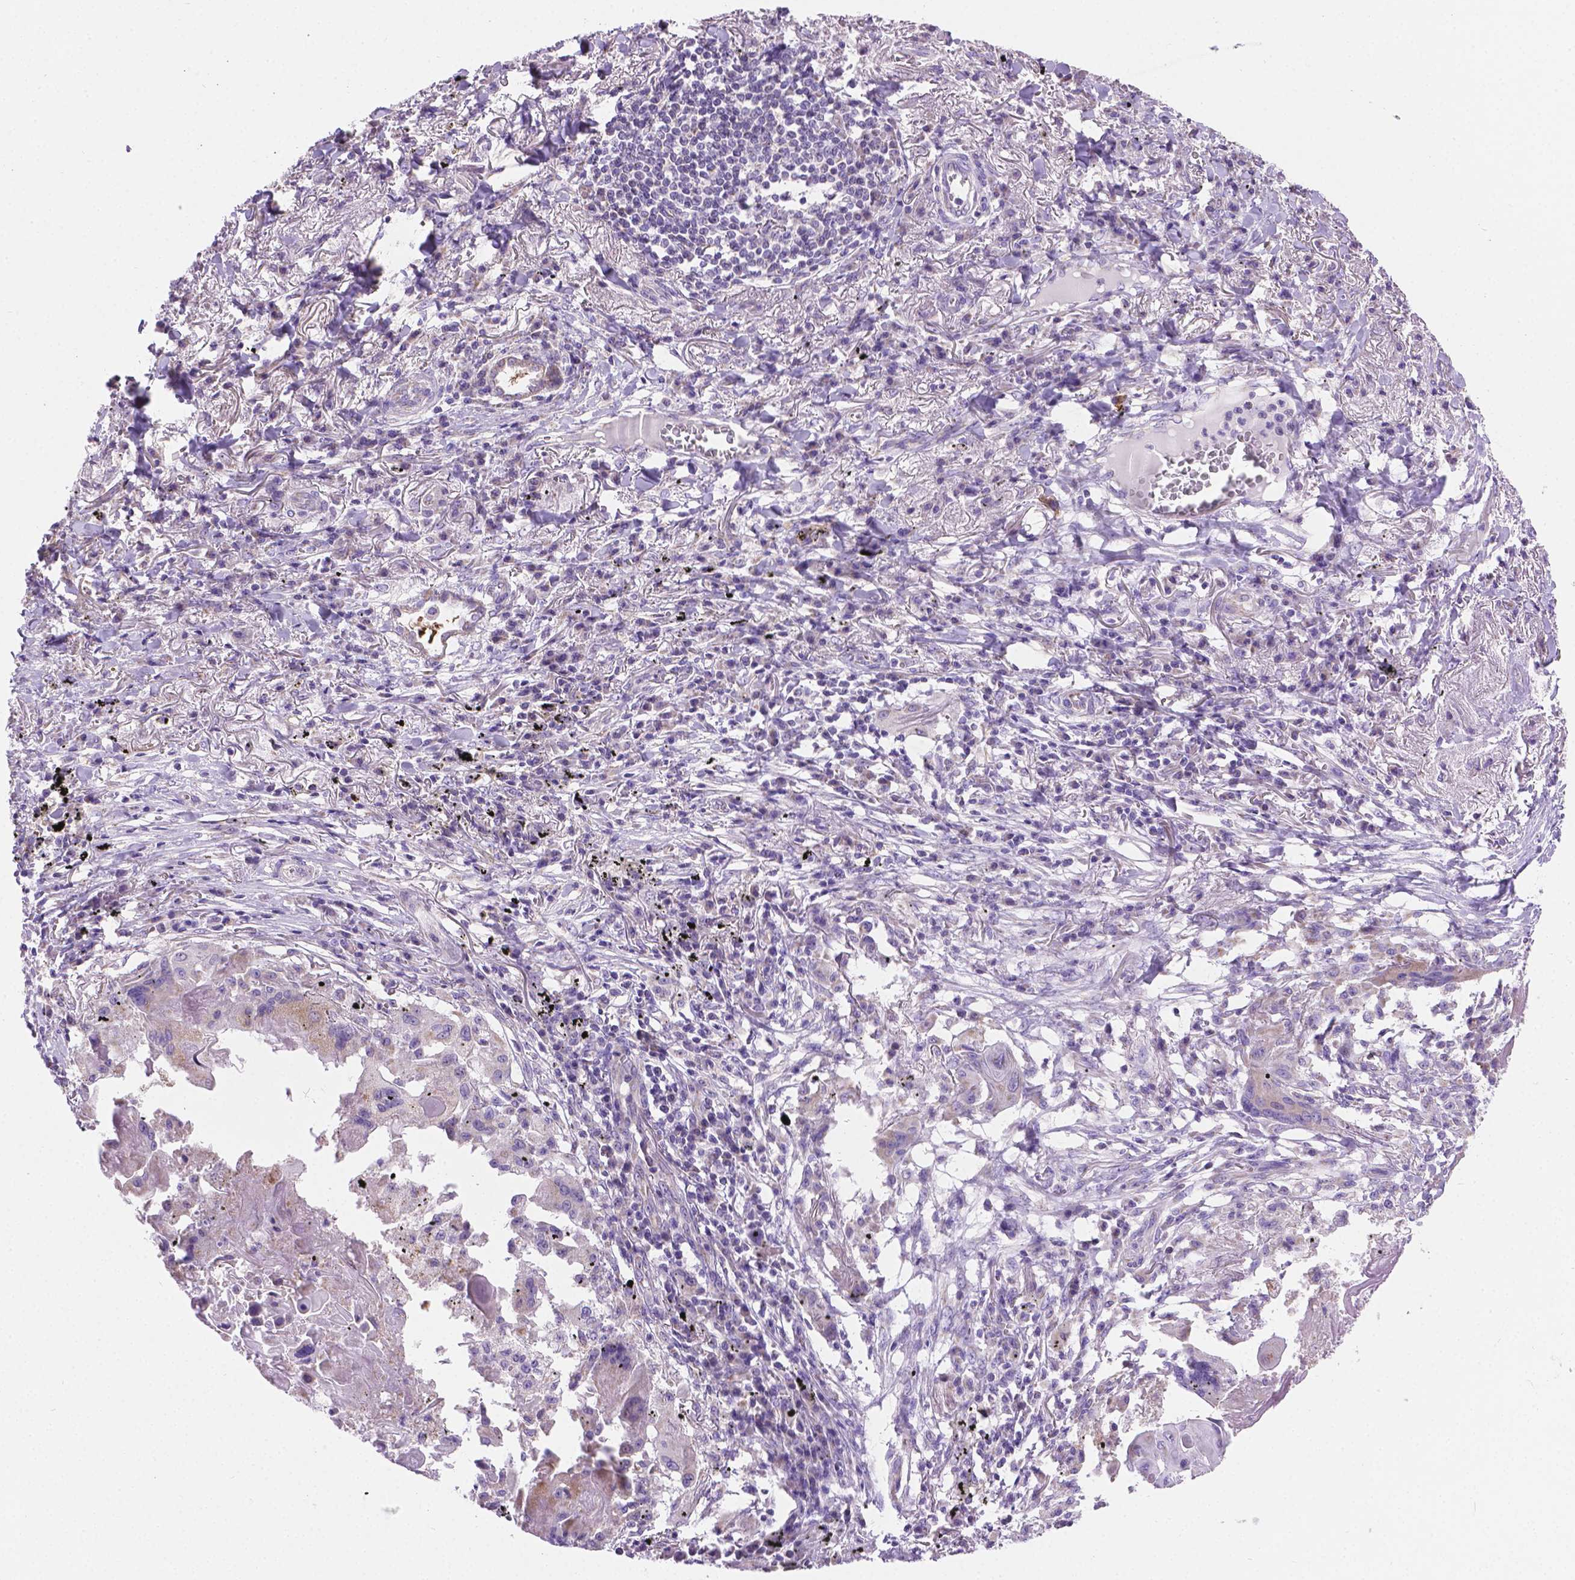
{"staining": {"intensity": "negative", "quantity": "none", "location": "none"}, "tissue": "lung cancer", "cell_type": "Tumor cells", "image_type": "cancer", "snomed": [{"axis": "morphology", "description": "Squamous cell carcinoma, NOS"}, {"axis": "topography", "description": "Lung"}], "caption": "Immunohistochemistry (IHC) of lung squamous cell carcinoma demonstrates no expression in tumor cells.", "gene": "CSPG5", "patient": {"sex": "male", "age": 78}}